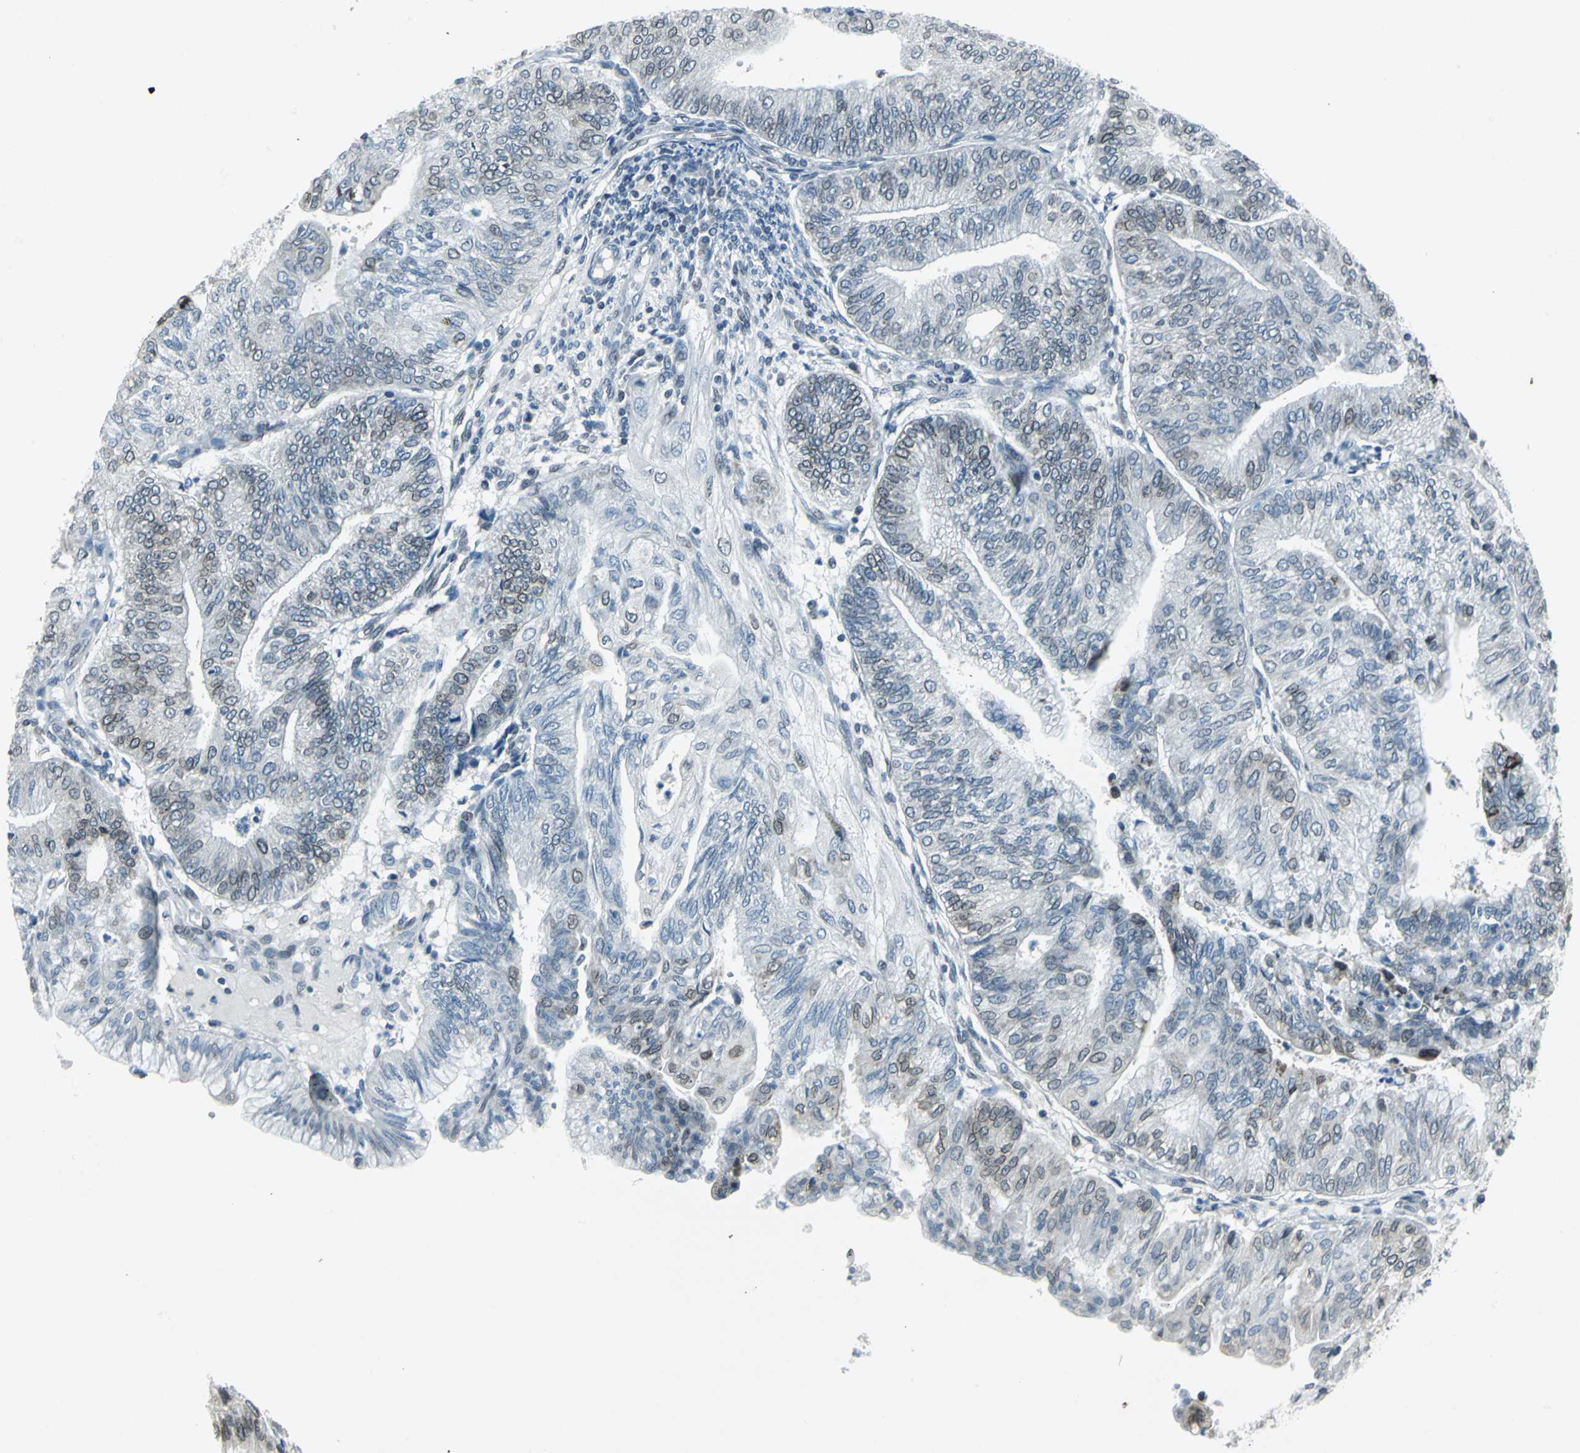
{"staining": {"intensity": "weak", "quantity": "25%-75%", "location": "cytoplasmic/membranous,nuclear"}, "tissue": "endometrial cancer", "cell_type": "Tumor cells", "image_type": "cancer", "snomed": [{"axis": "morphology", "description": "Adenocarcinoma, NOS"}, {"axis": "topography", "description": "Endometrium"}], "caption": "Protein expression analysis of endometrial cancer reveals weak cytoplasmic/membranous and nuclear positivity in about 25%-75% of tumor cells.", "gene": "SNUPN", "patient": {"sex": "female", "age": 59}}